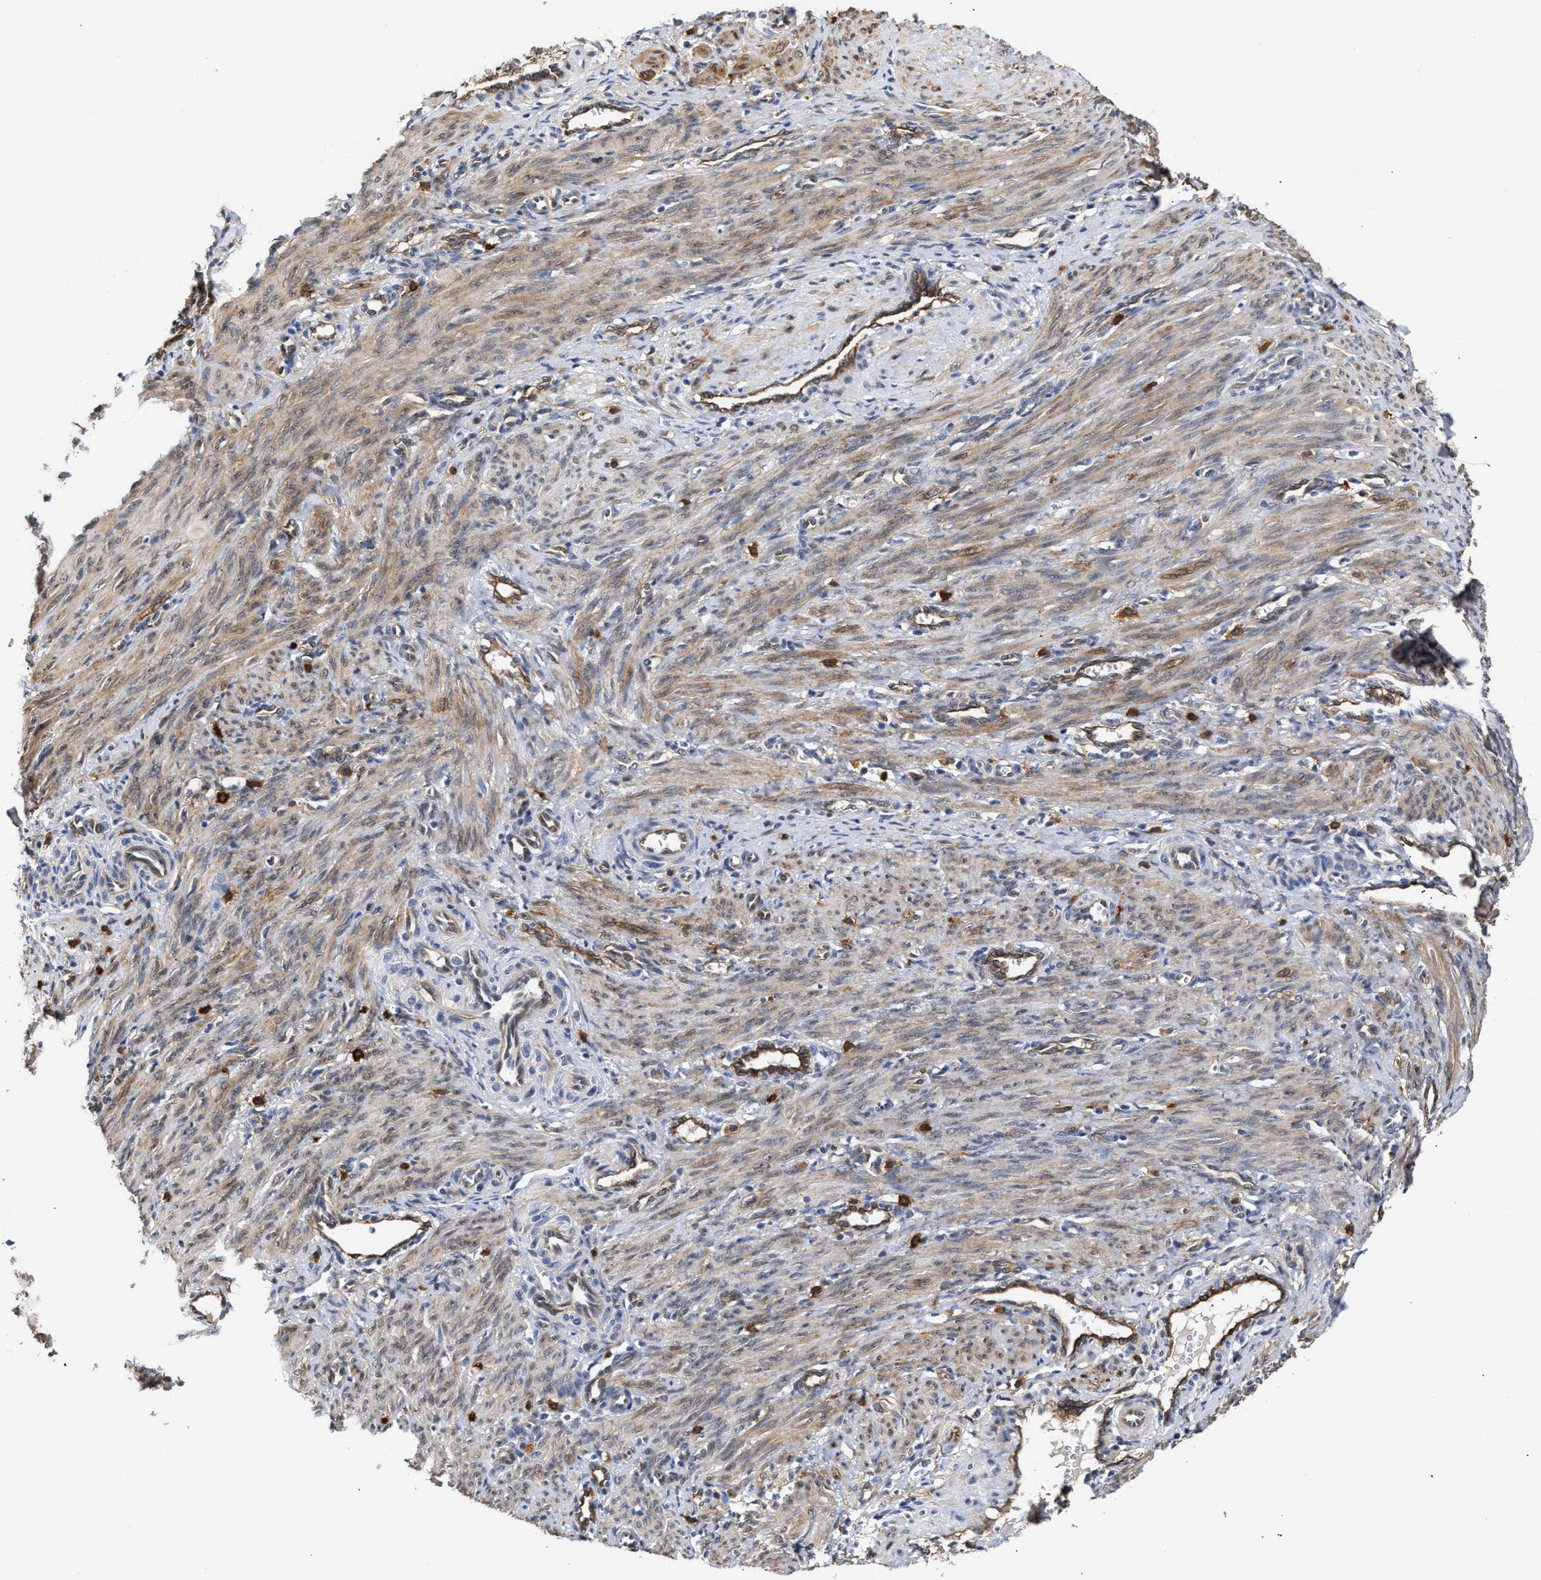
{"staining": {"intensity": "moderate", "quantity": ">75%", "location": "cytoplasmic/membranous"}, "tissue": "smooth muscle", "cell_type": "Smooth muscle cells", "image_type": "normal", "snomed": [{"axis": "morphology", "description": "Normal tissue, NOS"}, {"axis": "topography", "description": "Endometrium"}], "caption": "Brown immunohistochemical staining in normal smooth muscle displays moderate cytoplasmic/membranous expression in about >75% of smooth muscle cells. The staining was performed using DAB (3,3'-diaminobenzidine), with brown indicating positive protein expression. Nuclei are stained blue with hematoxylin.", "gene": "AHNAK2", "patient": {"sex": "female", "age": 33}}